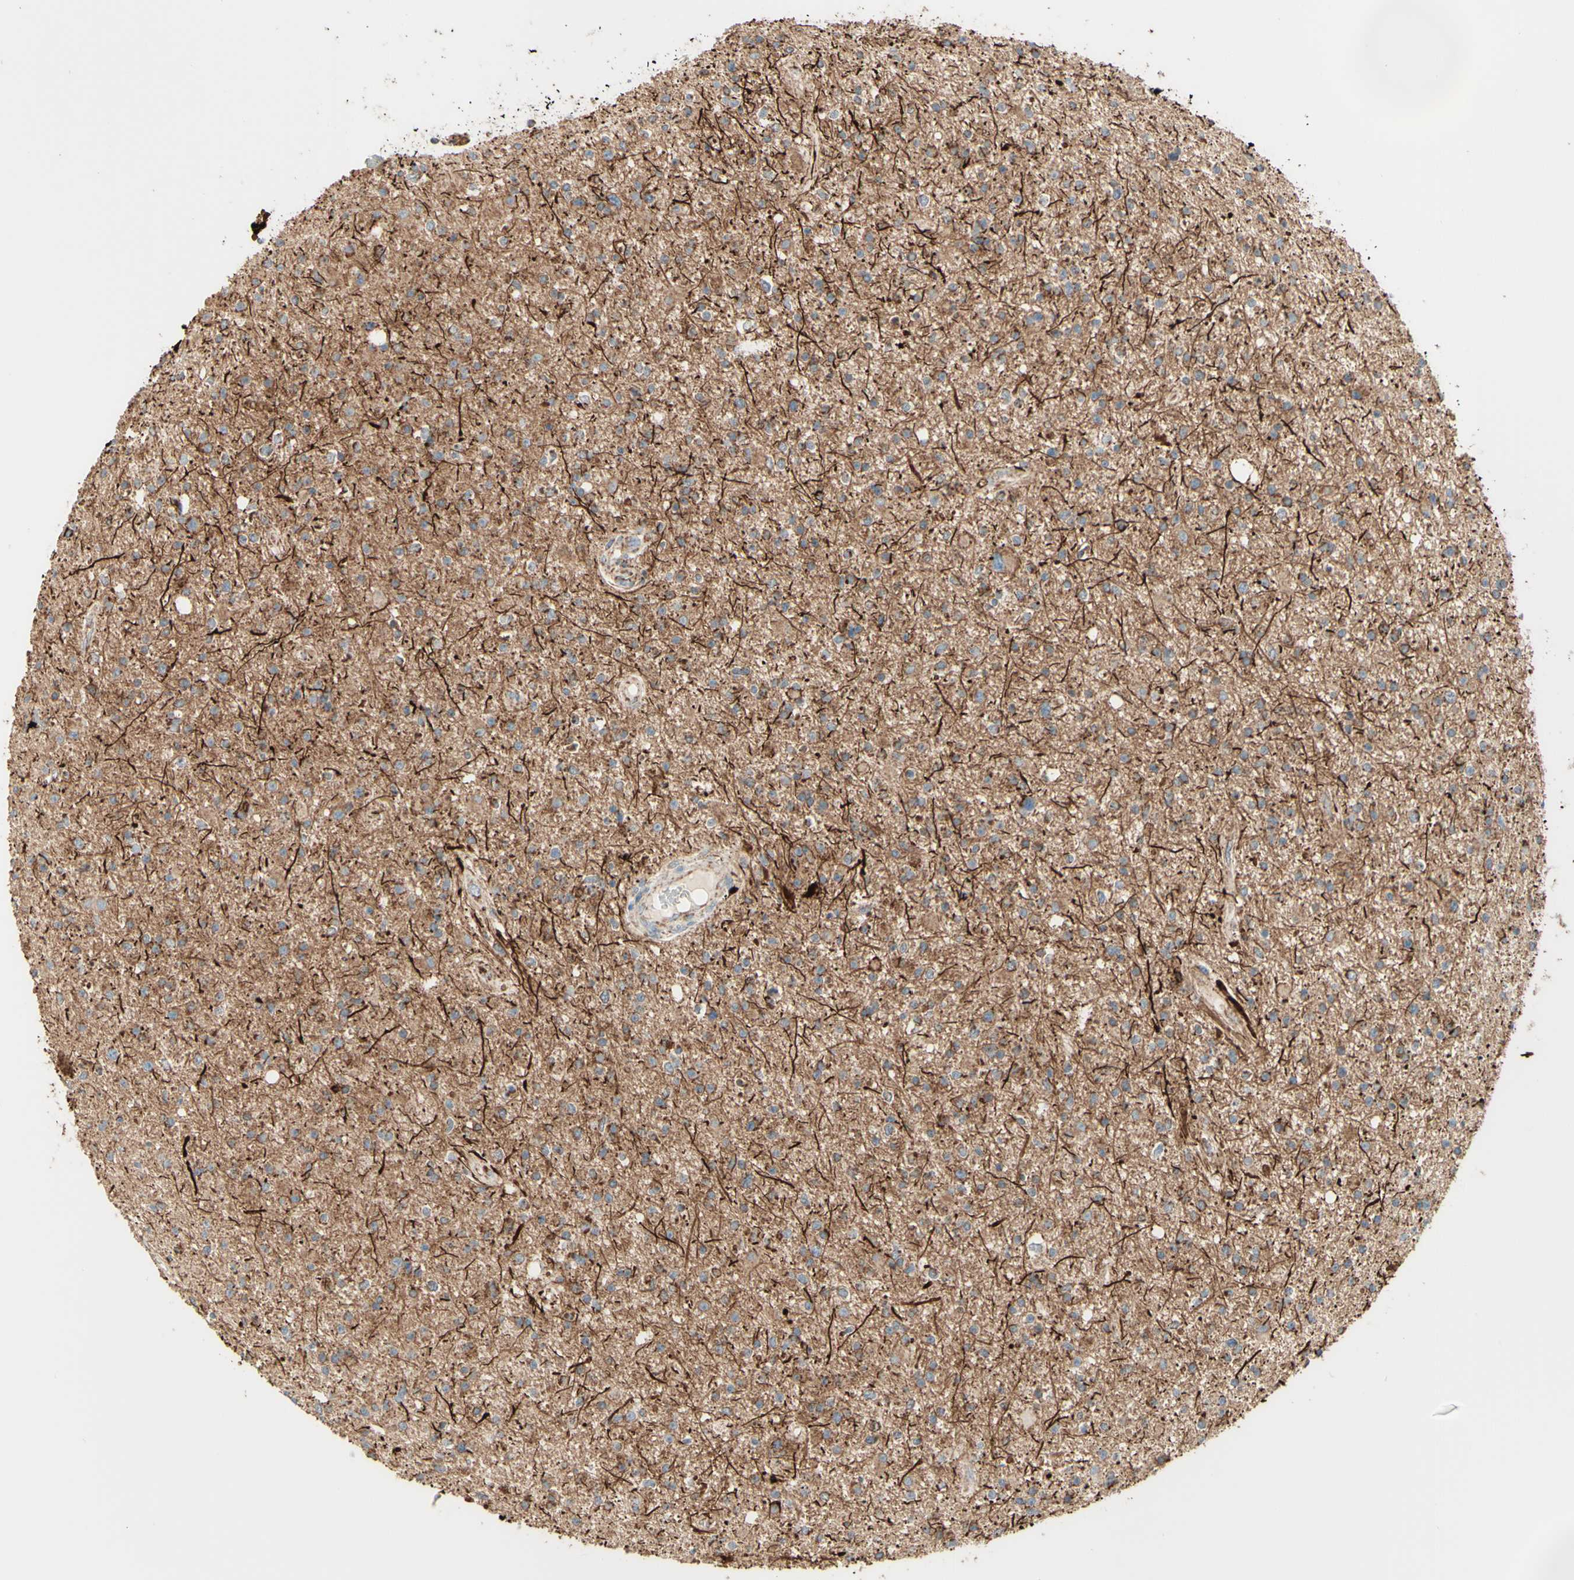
{"staining": {"intensity": "moderate", "quantity": ">75%", "location": "cytoplasmic/membranous"}, "tissue": "glioma", "cell_type": "Tumor cells", "image_type": "cancer", "snomed": [{"axis": "morphology", "description": "Glioma, malignant, High grade"}, {"axis": "topography", "description": "Brain"}], "caption": "This is an image of immunohistochemistry (IHC) staining of malignant glioma (high-grade), which shows moderate expression in the cytoplasmic/membranous of tumor cells.", "gene": "ARMC10", "patient": {"sex": "male", "age": 33}}